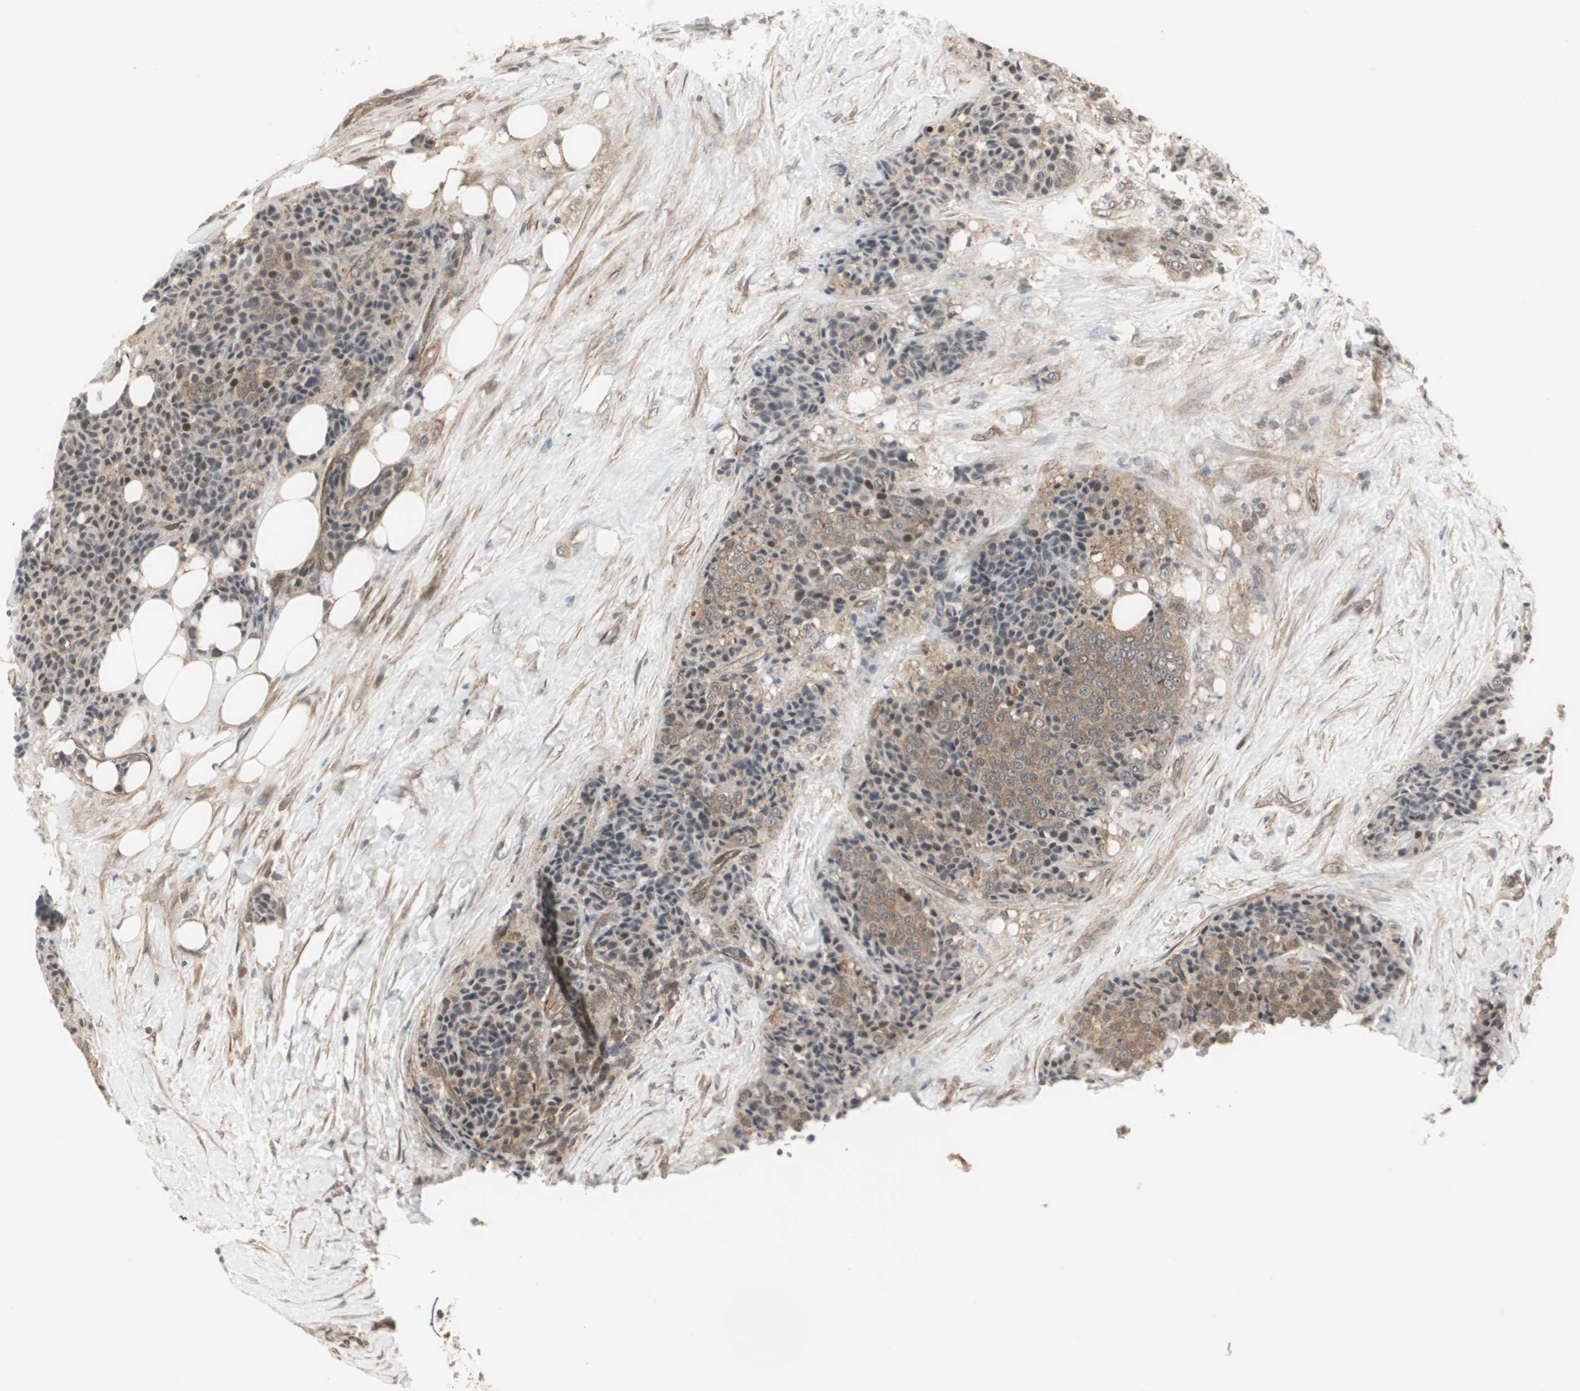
{"staining": {"intensity": "moderate", "quantity": ">75%", "location": "cytoplasmic/membranous"}, "tissue": "carcinoid", "cell_type": "Tumor cells", "image_type": "cancer", "snomed": [{"axis": "morphology", "description": "Carcinoid, malignant, NOS"}, {"axis": "topography", "description": "Colon"}], "caption": "Tumor cells display moderate cytoplasmic/membranous positivity in approximately >75% of cells in malignant carcinoid. (DAB (3,3'-diaminobenzidine) IHC with brightfield microscopy, high magnification).", "gene": "PFDN1", "patient": {"sex": "female", "age": 61}}